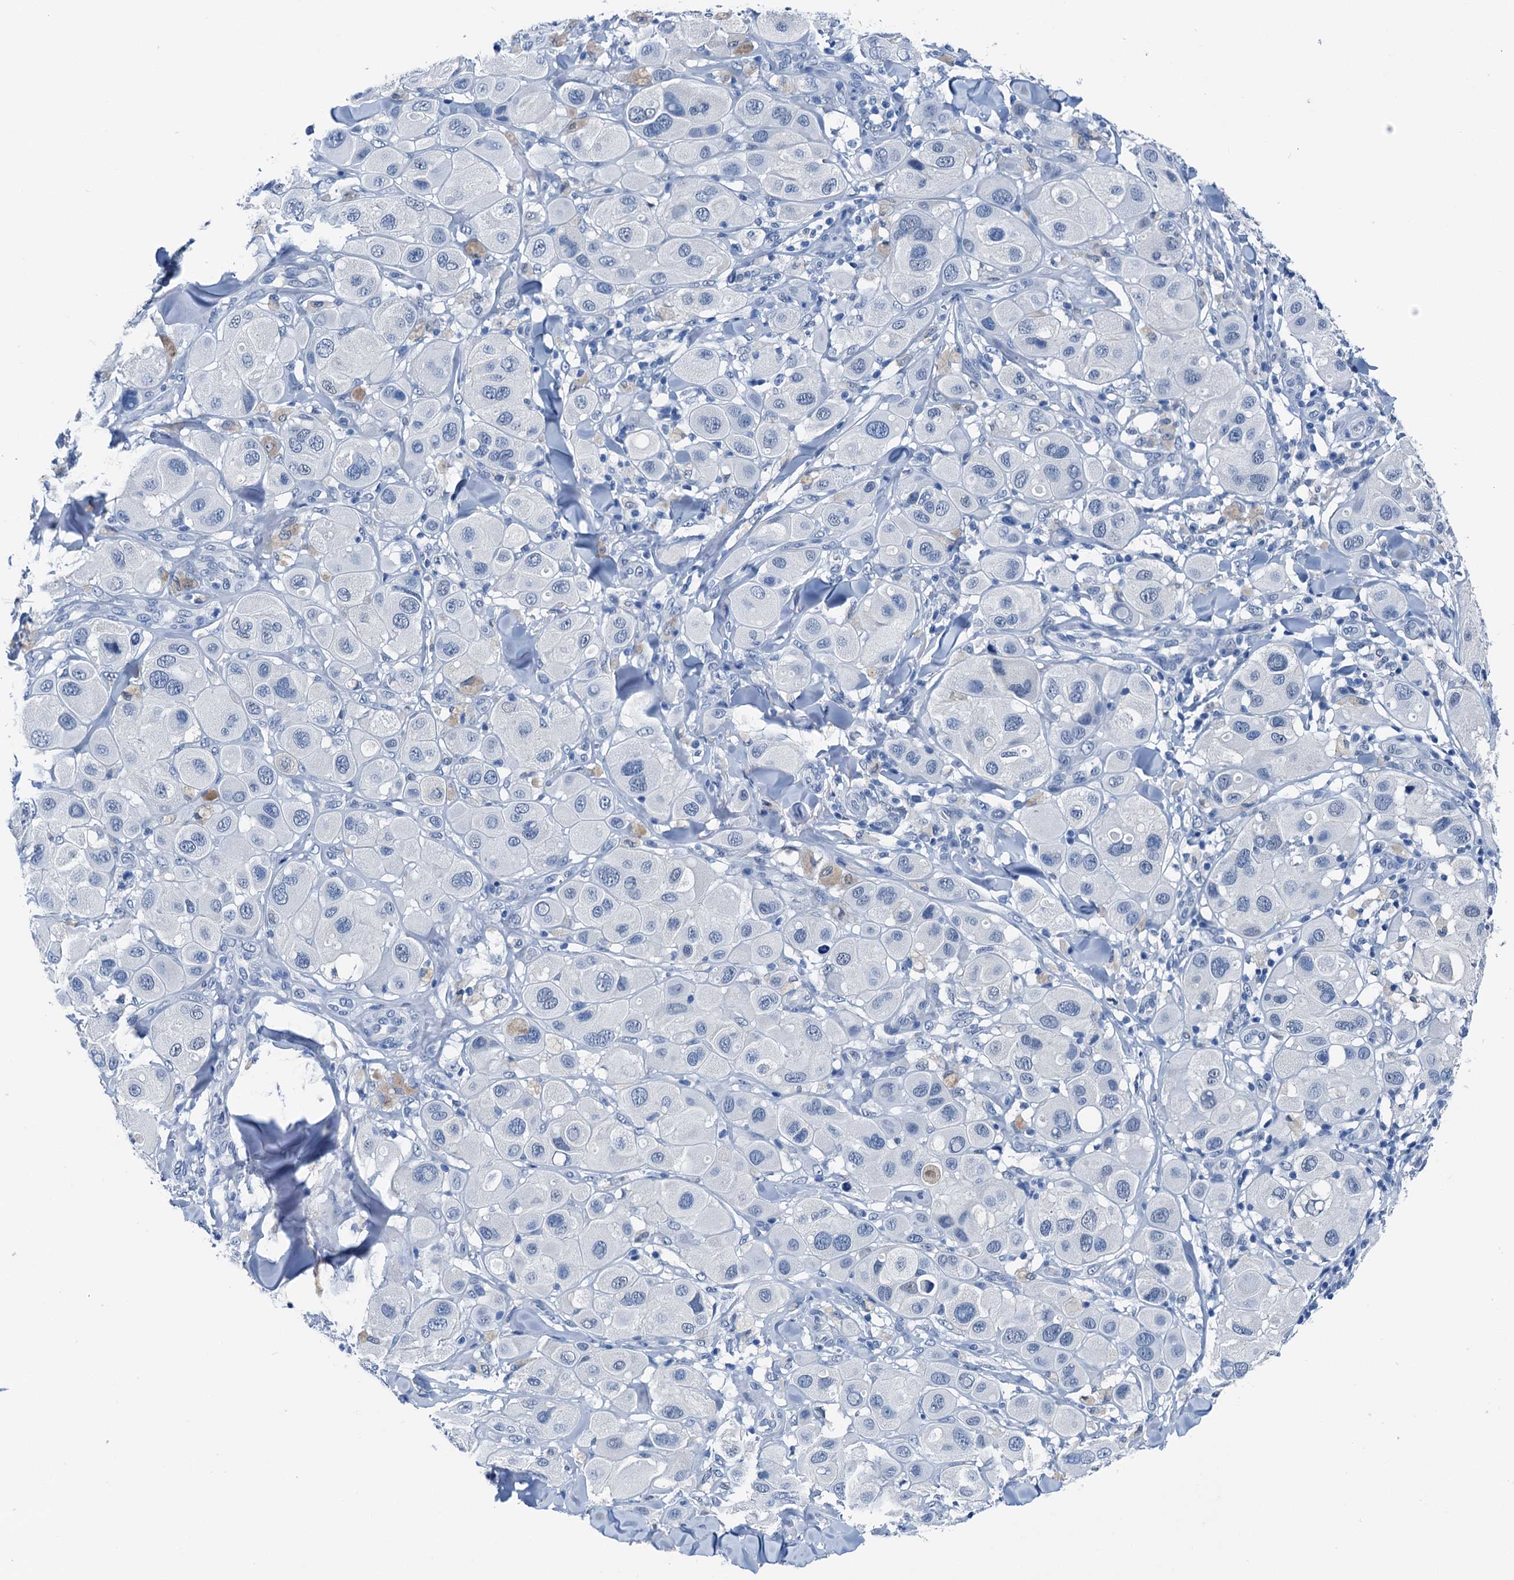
{"staining": {"intensity": "negative", "quantity": "none", "location": "none"}, "tissue": "melanoma", "cell_type": "Tumor cells", "image_type": "cancer", "snomed": [{"axis": "morphology", "description": "Malignant melanoma, Metastatic site"}, {"axis": "topography", "description": "Skin"}], "caption": "Histopathology image shows no protein staining in tumor cells of melanoma tissue.", "gene": "CBLN3", "patient": {"sex": "male", "age": 41}}